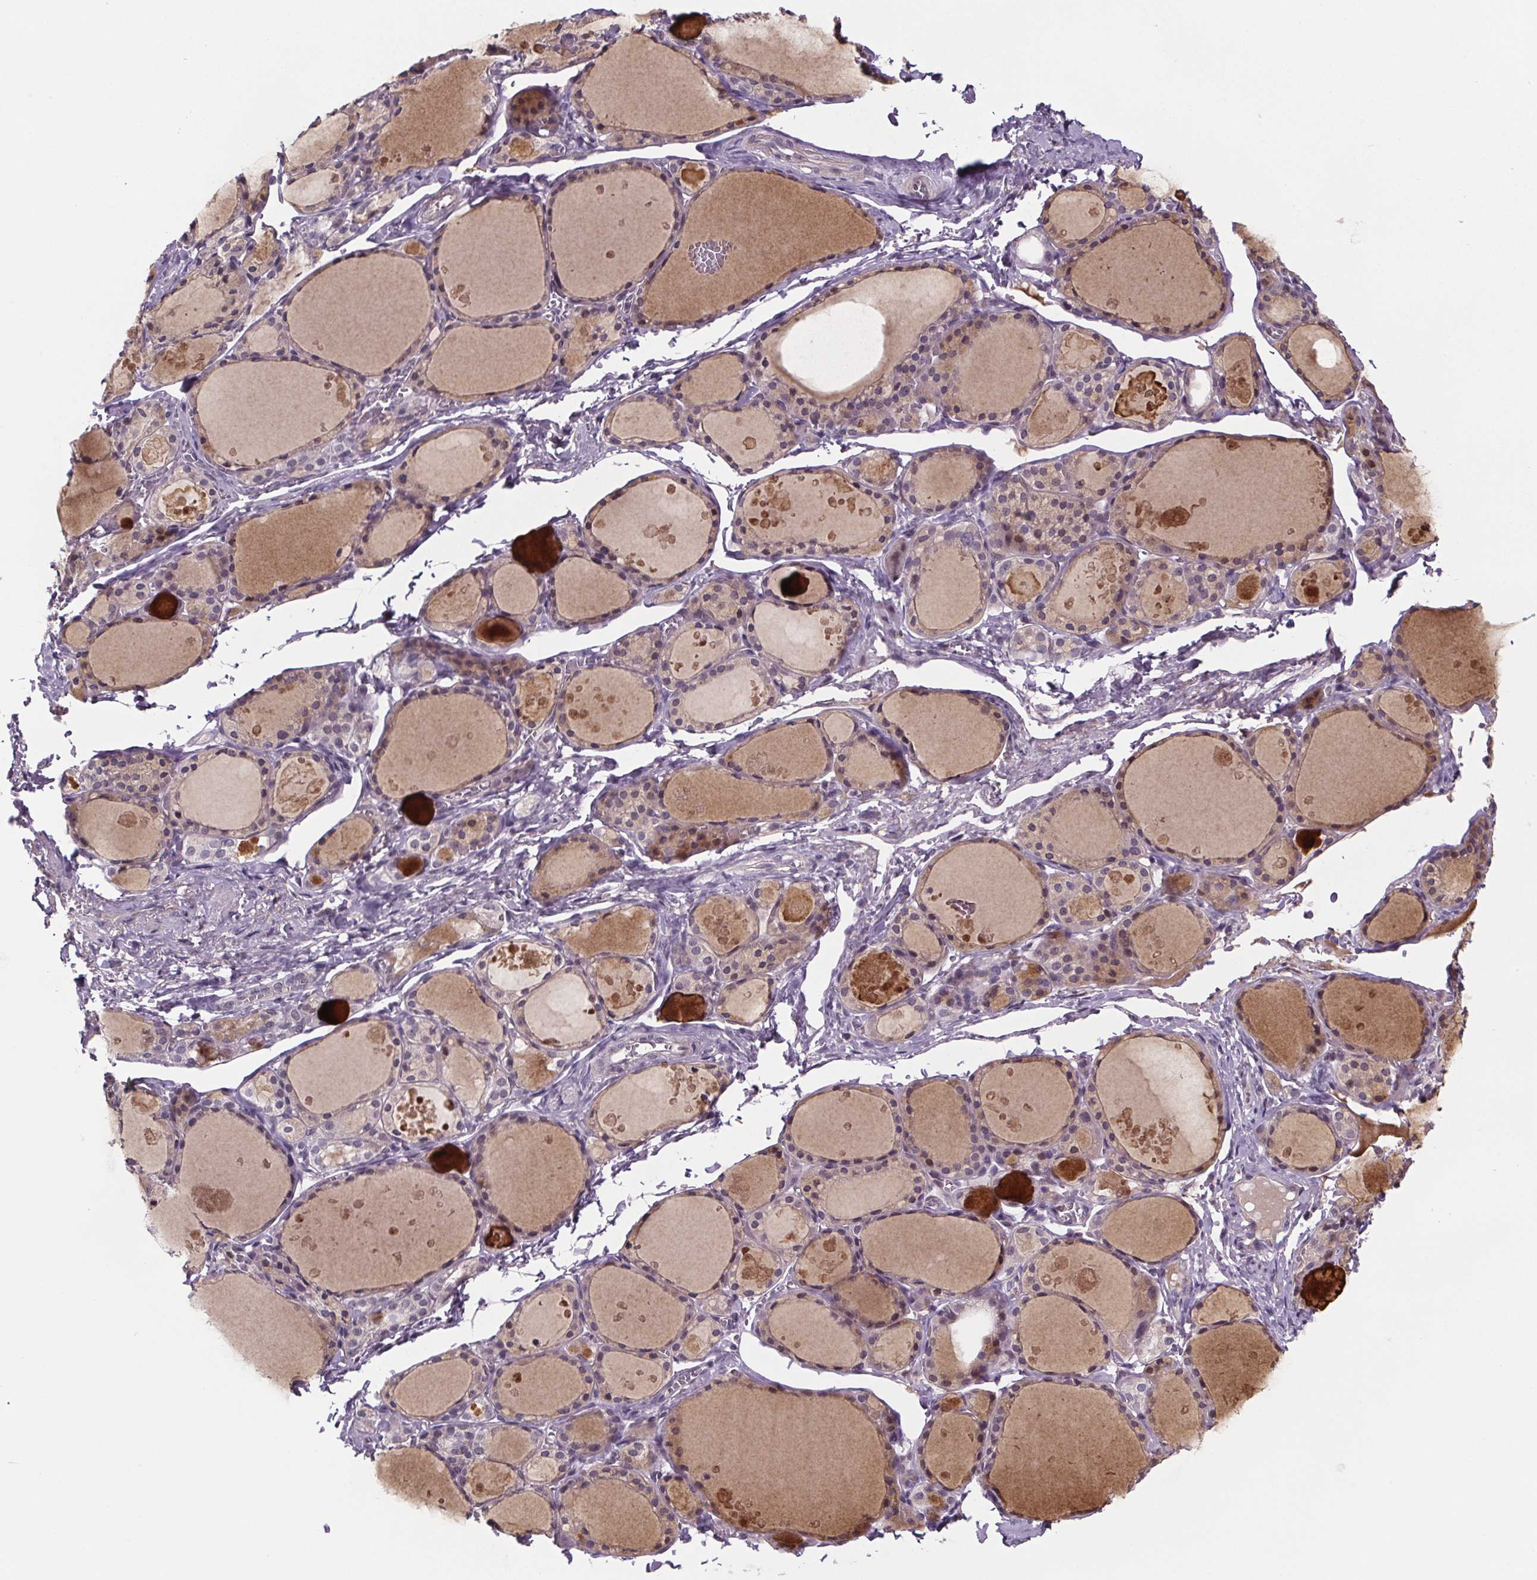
{"staining": {"intensity": "weak", "quantity": "25%-75%", "location": "cytoplasmic/membranous"}, "tissue": "thyroid gland", "cell_type": "Glandular cells", "image_type": "normal", "snomed": [{"axis": "morphology", "description": "Normal tissue, NOS"}, {"axis": "topography", "description": "Thyroid gland"}], "caption": "Immunohistochemistry image of normal thyroid gland: thyroid gland stained using immunohistochemistry (IHC) exhibits low levels of weak protein expression localized specifically in the cytoplasmic/membranous of glandular cells, appearing as a cytoplasmic/membranous brown color.", "gene": "TTC12", "patient": {"sex": "male", "age": 68}}